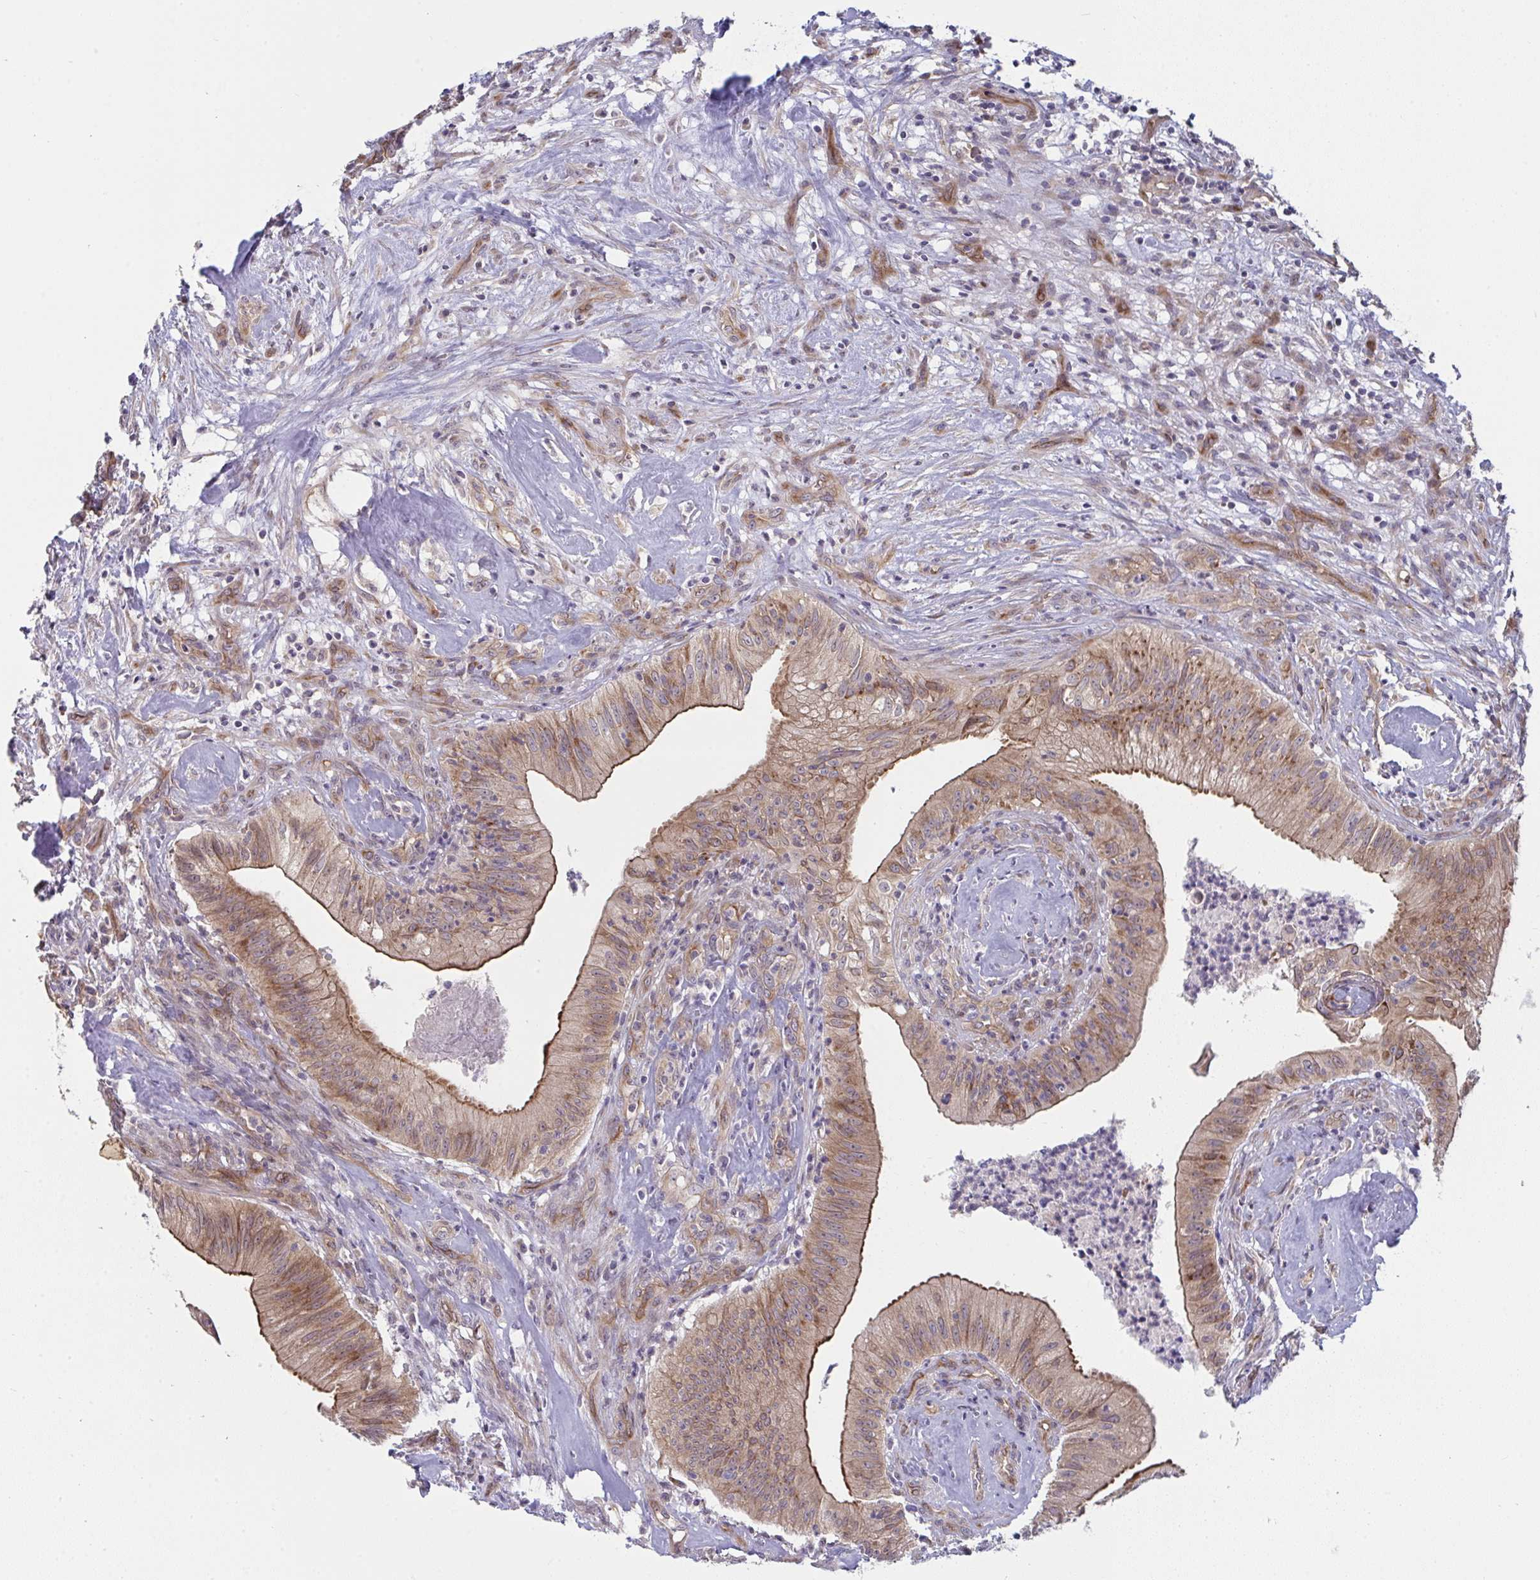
{"staining": {"intensity": "moderate", "quantity": ">75%", "location": "cytoplasmic/membranous"}, "tissue": "head and neck cancer", "cell_type": "Tumor cells", "image_type": "cancer", "snomed": [{"axis": "morphology", "description": "Adenocarcinoma, NOS"}, {"axis": "topography", "description": "Head-Neck"}], "caption": "Immunohistochemical staining of head and neck cancer reveals medium levels of moderate cytoplasmic/membranous protein expression in about >75% of tumor cells.", "gene": "CASP9", "patient": {"sex": "male", "age": 44}}